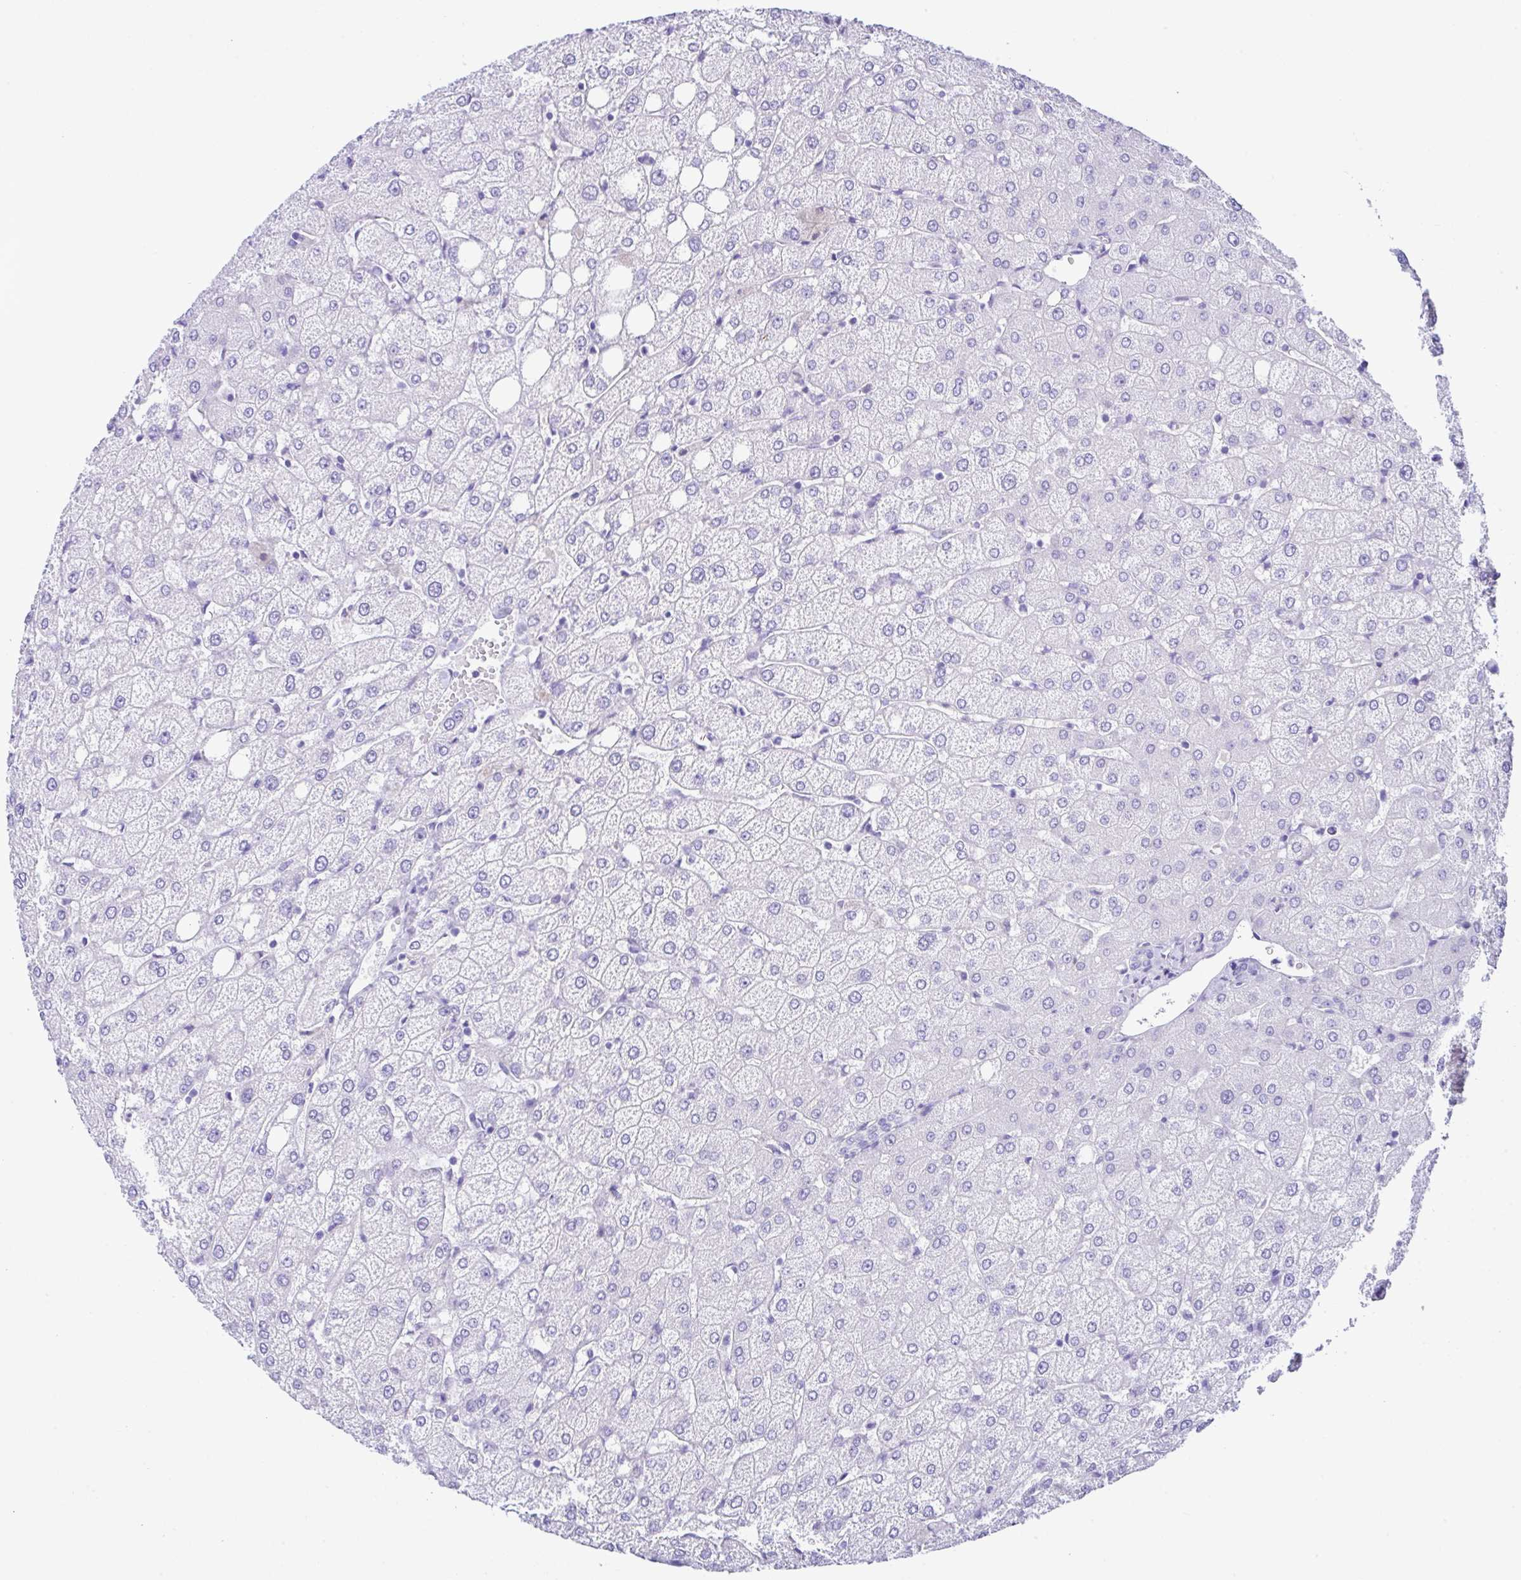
{"staining": {"intensity": "negative", "quantity": "none", "location": "none"}, "tissue": "liver", "cell_type": "Cholangiocytes", "image_type": "normal", "snomed": [{"axis": "morphology", "description": "Normal tissue, NOS"}, {"axis": "topography", "description": "Liver"}], "caption": "A high-resolution image shows immunohistochemistry (IHC) staining of unremarkable liver, which shows no significant positivity in cholangiocytes.", "gene": "RRM2", "patient": {"sex": "female", "age": 54}}